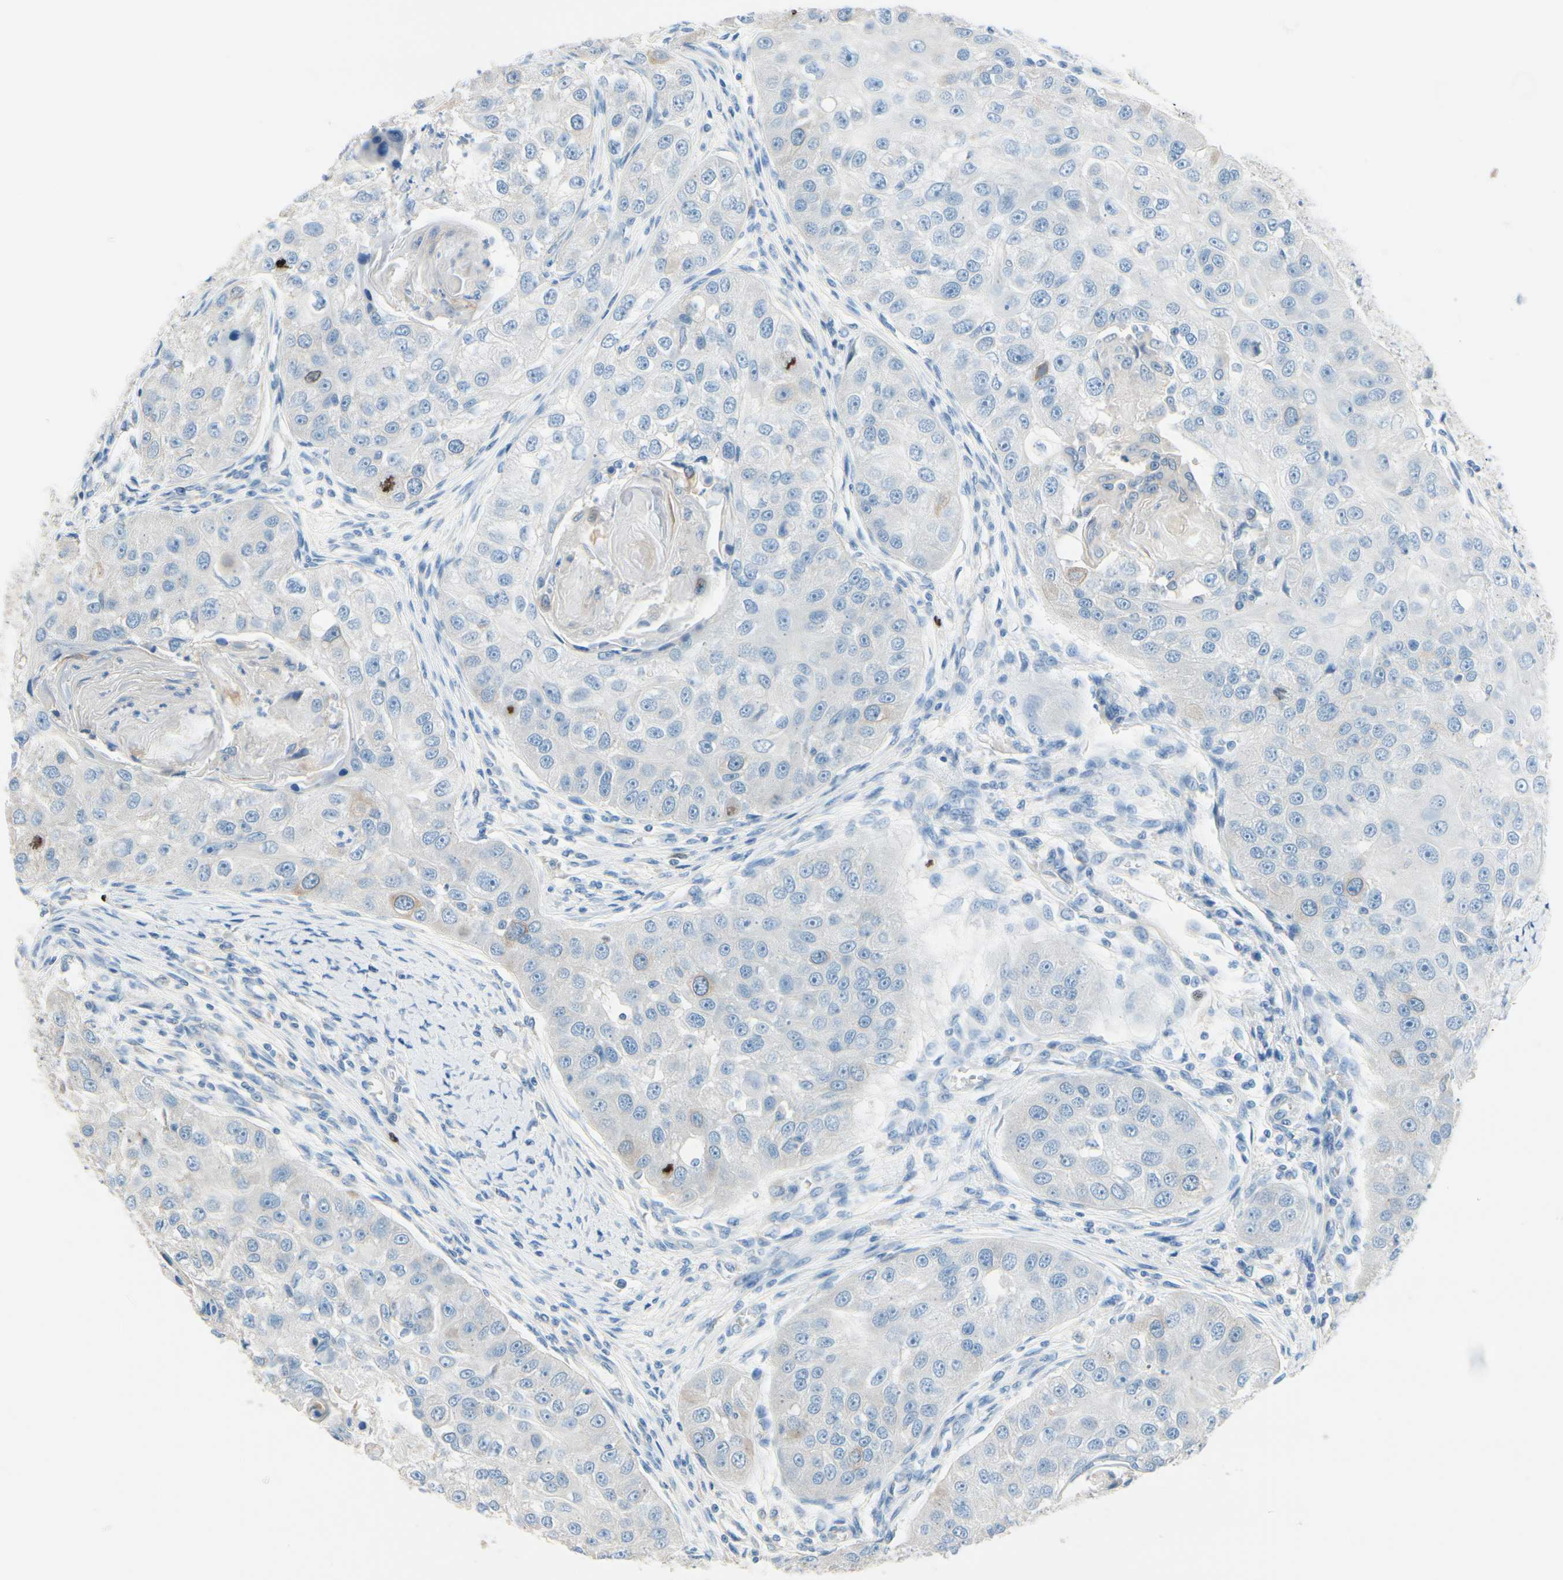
{"staining": {"intensity": "weak", "quantity": "<25%", "location": "cytoplasmic/membranous"}, "tissue": "head and neck cancer", "cell_type": "Tumor cells", "image_type": "cancer", "snomed": [{"axis": "morphology", "description": "Normal tissue, NOS"}, {"axis": "morphology", "description": "Squamous cell carcinoma, NOS"}, {"axis": "topography", "description": "Skeletal muscle"}, {"axis": "topography", "description": "Head-Neck"}], "caption": "IHC micrograph of neoplastic tissue: head and neck squamous cell carcinoma stained with DAB demonstrates no significant protein staining in tumor cells. (Stains: DAB (3,3'-diaminobenzidine) IHC with hematoxylin counter stain, Microscopy: brightfield microscopy at high magnification).", "gene": "CKAP2", "patient": {"sex": "male", "age": 51}}